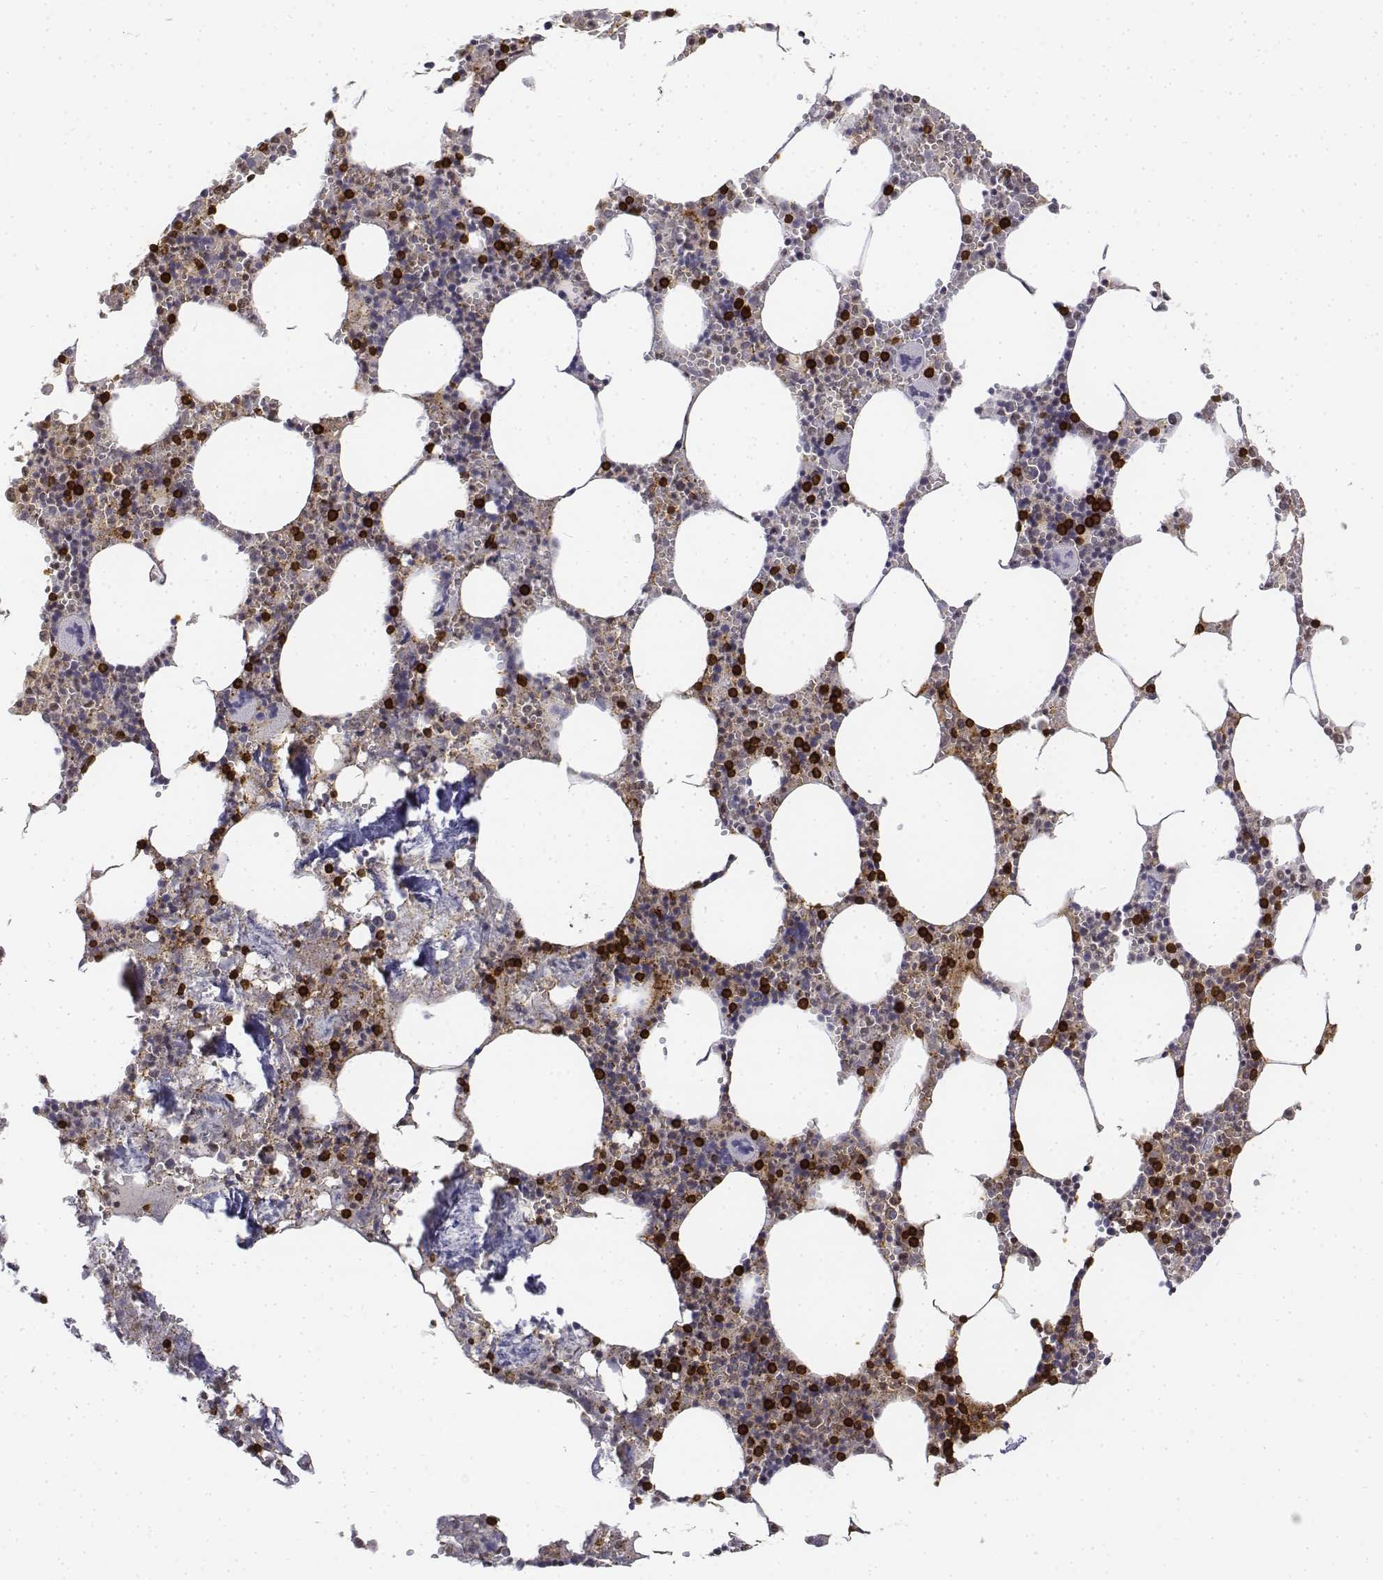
{"staining": {"intensity": "strong", "quantity": "25%-75%", "location": "cytoplasmic/membranous"}, "tissue": "bone marrow", "cell_type": "Hematopoietic cells", "image_type": "normal", "snomed": [{"axis": "morphology", "description": "Normal tissue, NOS"}, {"axis": "topography", "description": "Bone marrow"}], "caption": "The immunohistochemical stain shows strong cytoplasmic/membranous expression in hematopoietic cells of unremarkable bone marrow. (Stains: DAB in brown, nuclei in blue, Microscopy: brightfield microscopy at high magnification).", "gene": "CD3E", "patient": {"sex": "male", "age": 54}}